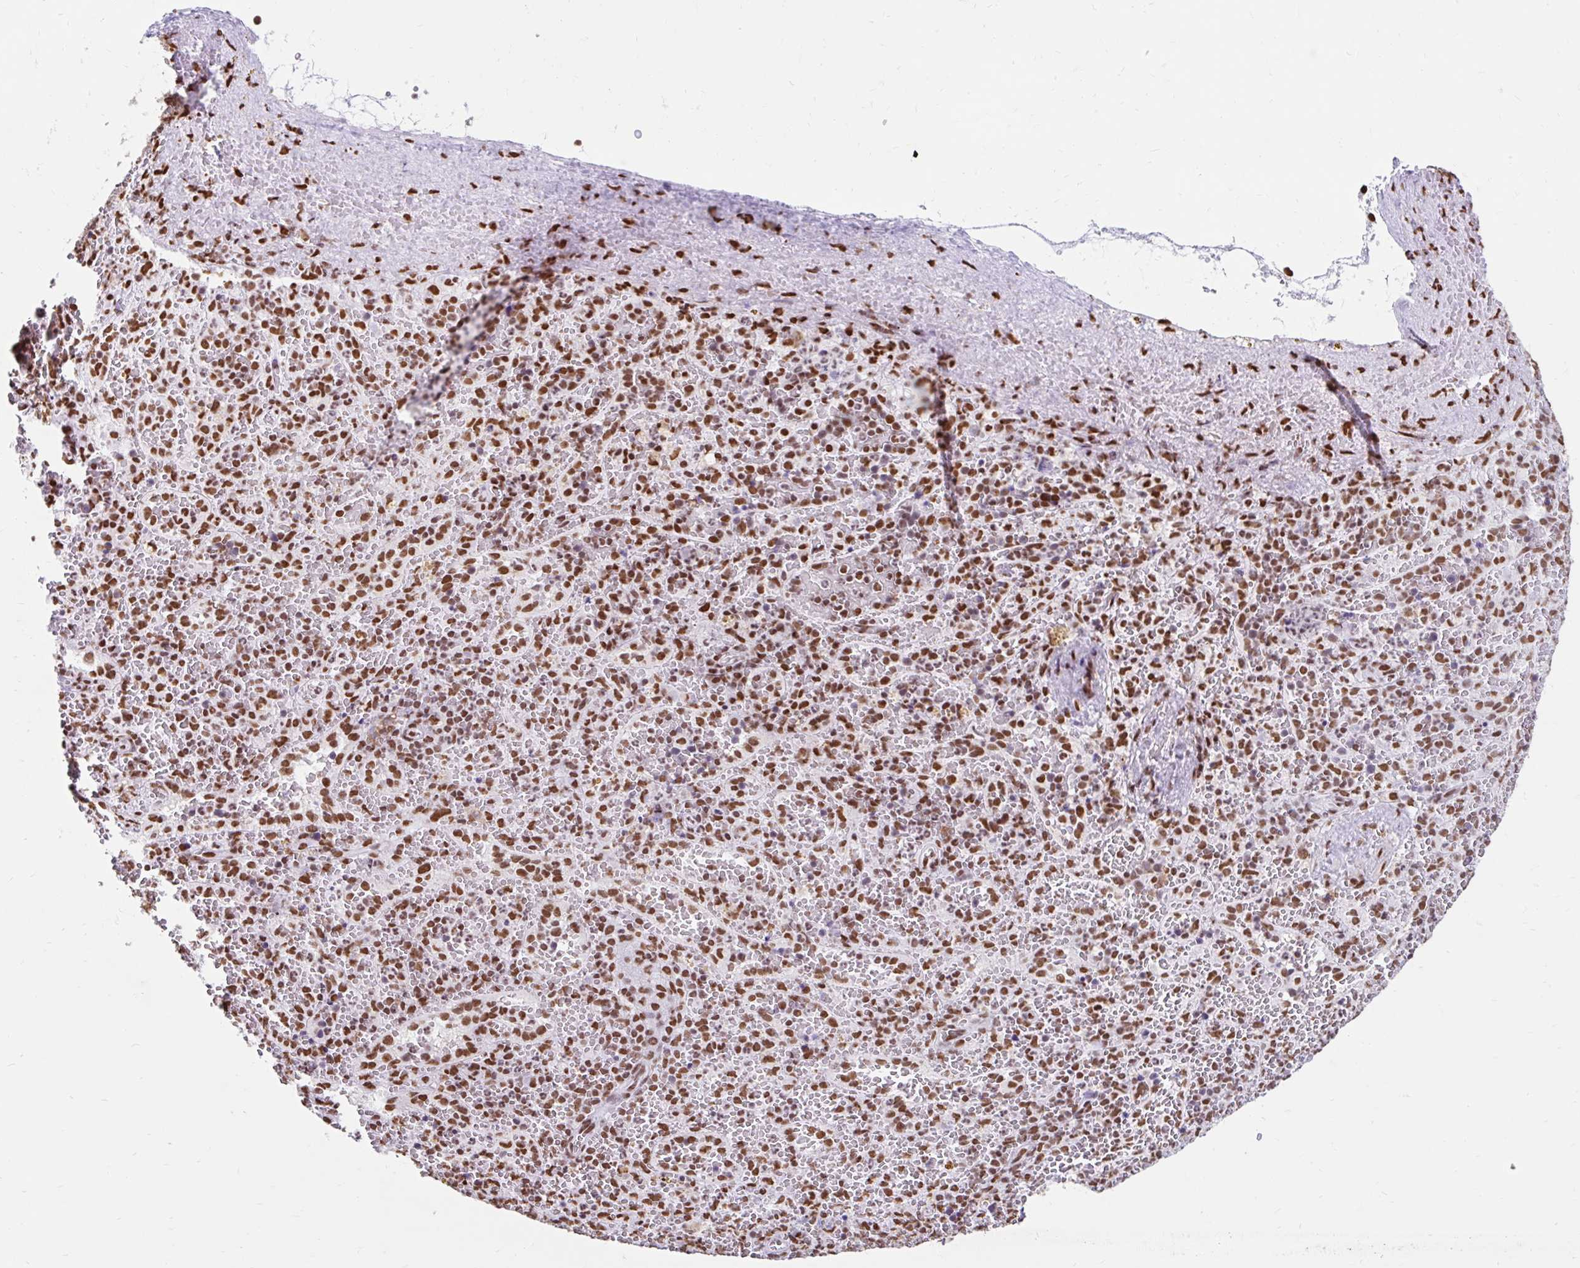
{"staining": {"intensity": "moderate", "quantity": ">75%", "location": "nuclear"}, "tissue": "spleen", "cell_type": "Cells in red pulp", "image_type": "normal", "snomed": [{"axis": "morphology", "description": "Normal tissue, NOS"}, {"axis": "topography", "description": "Spleen"}], "caption": "Moderate nuclear staining for a protein is appreciated in about >75% of cells in red pulp of normal spleen using IHC.", "gene": "KHDRBS1", "patient": {"sex": "female", "age": 50}}